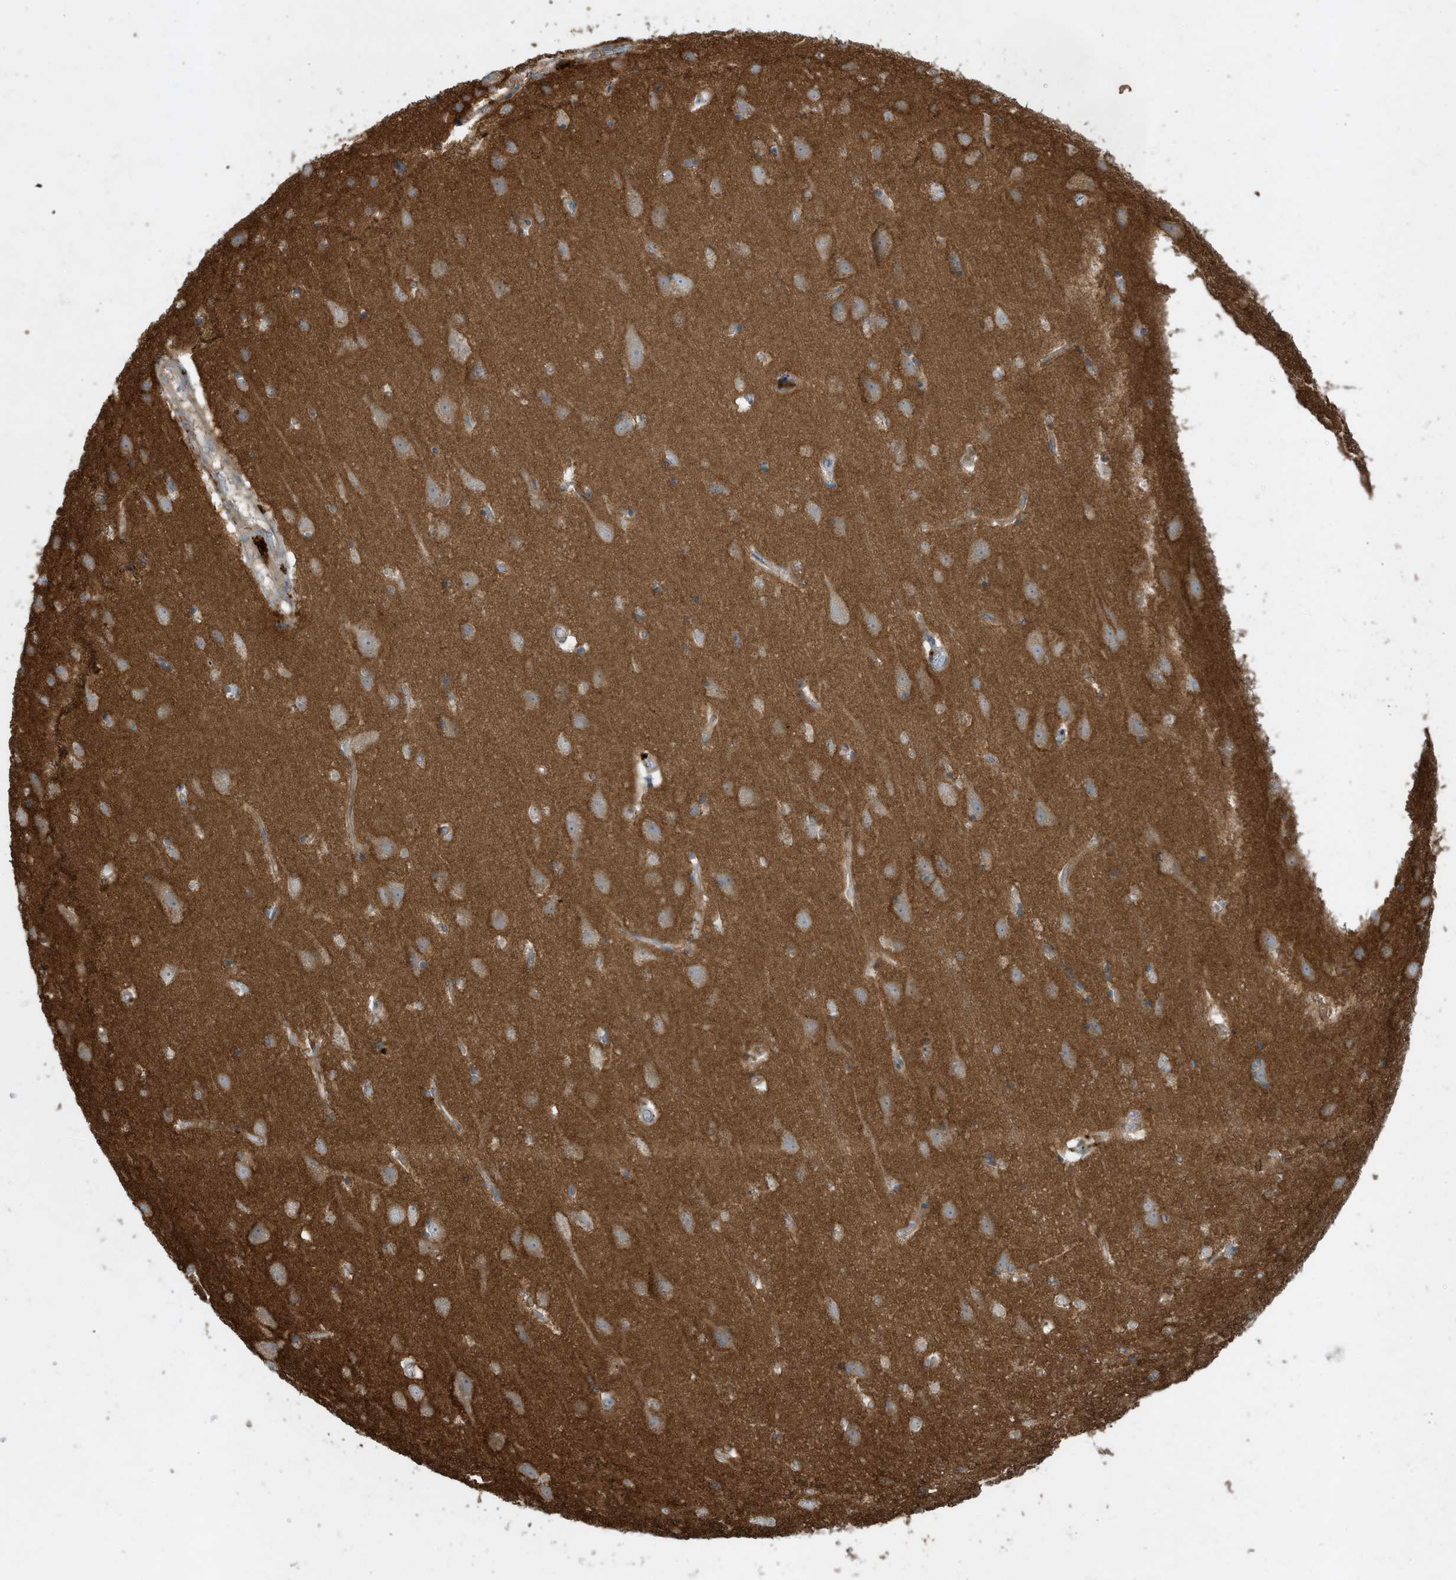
{"staining": {"intensity": "weak", "quantity": ">75%", "location": "cytoplasmic/membranous"}, "tissue": "cerebral cortex", "cell_type": "Endothelial cells", "image_type": "normal", "snomed": [{"axis": "morphology", "description": "Normal tissue, NOS"}, {"axis": "topography", "description": "Cerebral cortex"}], "caption": "Immunohistochemistry image of unremarkable cerebral cortex stained for a protein (brown), which reveals low levels of weak cytoplasmic/membranous expression in about >75% of endothelial cells.", "gene": "ABTB1", "patient": {"sex": "male", "age": 54}}